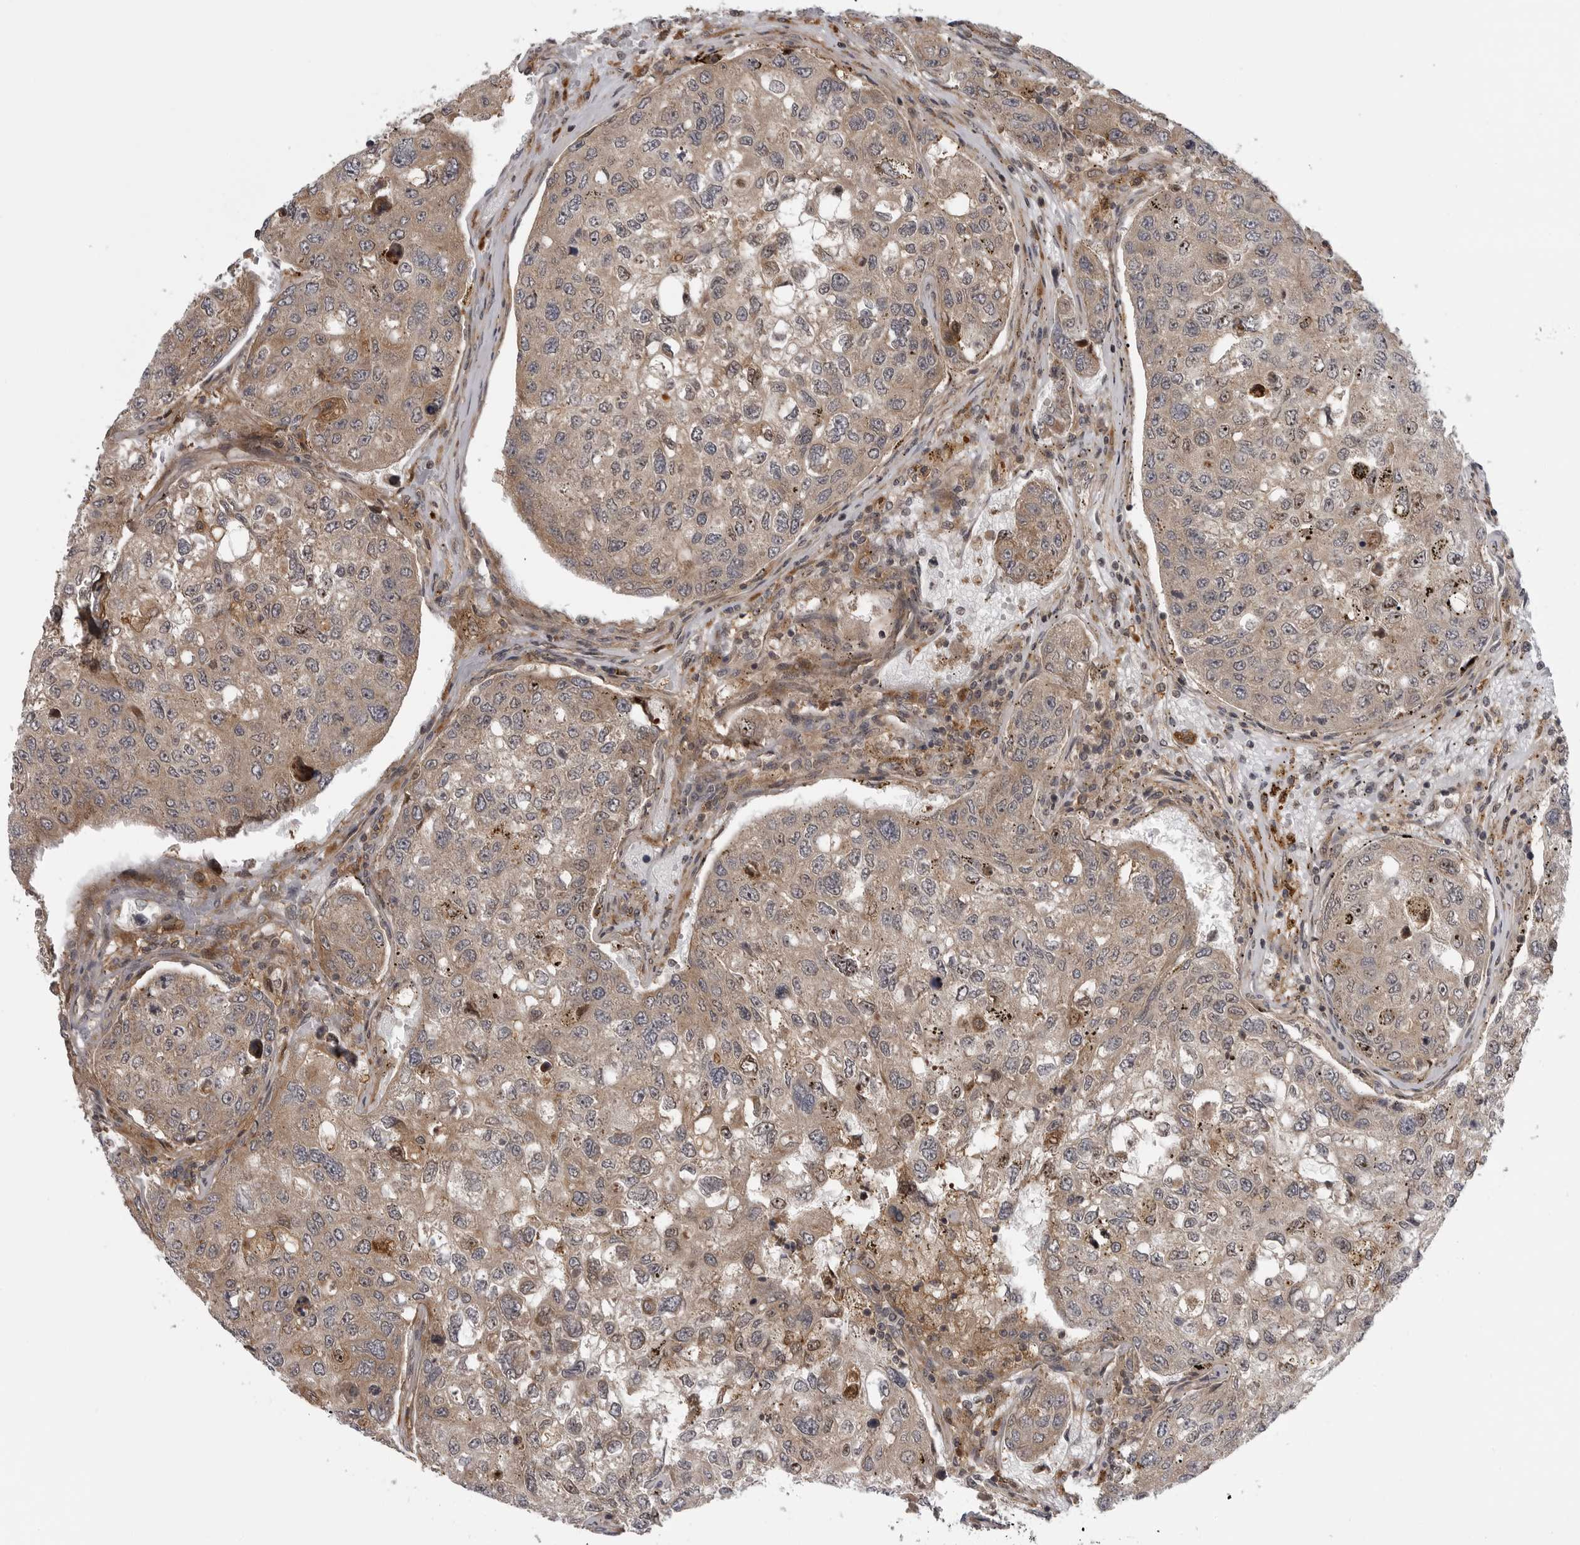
{"staining": {"intensity": "weak", "quantity": ">75%", "location": "cytoplasmic/membranous"}, "tissue": "urothelial cancer", "cell_type": "Tumor cells", "image_type": "cancer", "snomed": [{"axis": "morphology", "description": "Urothelial carcinoma, High grade"}, {"axis": "topography", "description": "Lymph node"}, {"axis": "topography", "description": "Urinary bladder"}], "caption": "High-magnification brightfield microscopy of urothelial carcinoma (high-grade) stained with DAB (brown) and counterstained with hematoxylin (blue). tumor cells exhibit weak cytoplasmic/membranous staining is appreciated in approximately>75% of cells.", "gene": "LRRC45", "patient": {"sex": "male", "age": 51}}